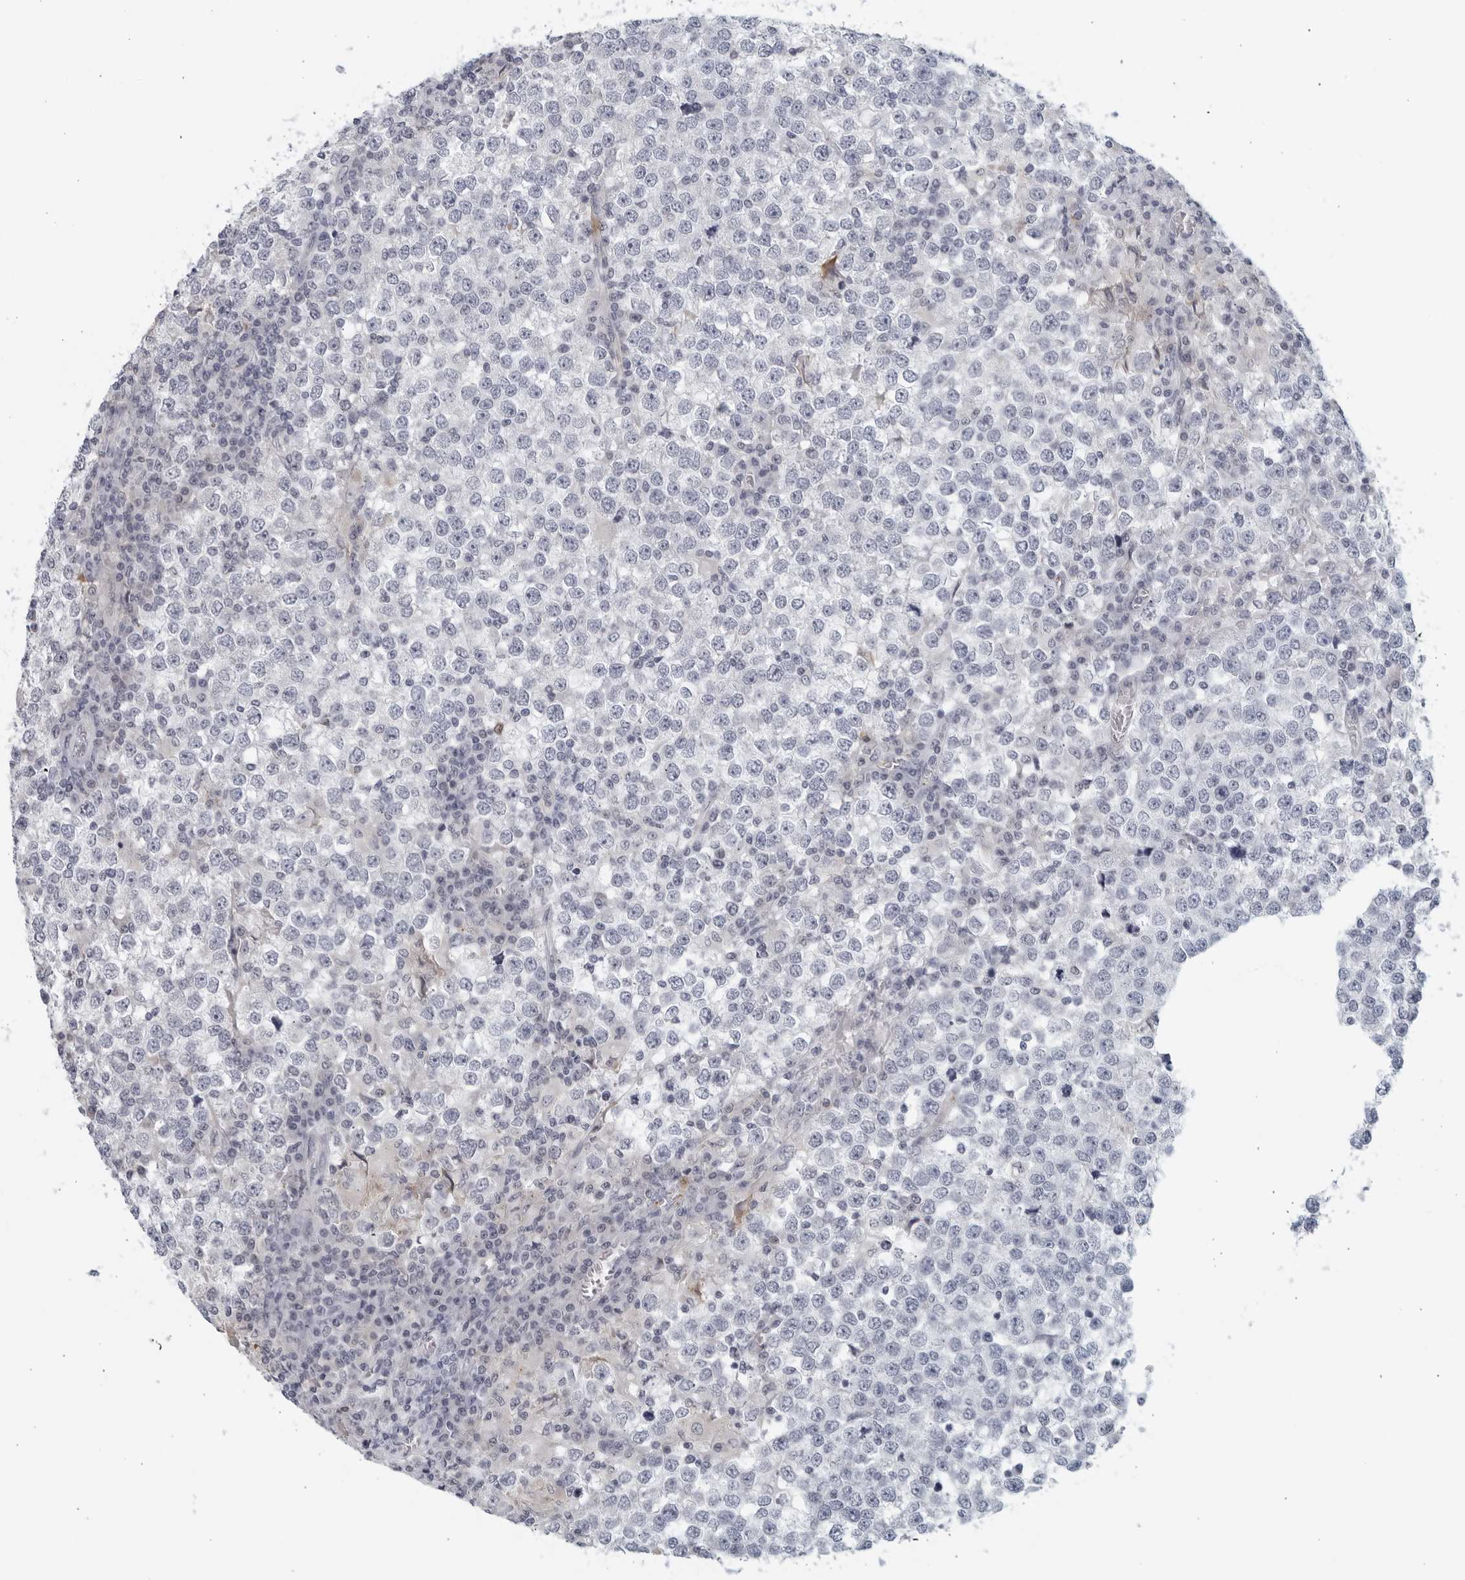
{"staining": {"intensity": "negative", "quantity": "none", "location": "none"}, "tissue": "testis cancer", "cell_type": "Tumor cells", "image_type": "cancer", "snomed": [{"axis": "morphology", "description": "Seminoma, NOS"}, {"axis": "topography", "description": "Testis"}], "caption": "Testis seminoma was stained to show a protein in brown. There is no significant expression in tumor cells. Brightfield microscopy of immunohistochemistry (IHC) stained with DAB (brown) and hematoxylin (blue), captured at high magnification.", "gene": "MATN1", "patient": {"sex": "male", "age": 65}}